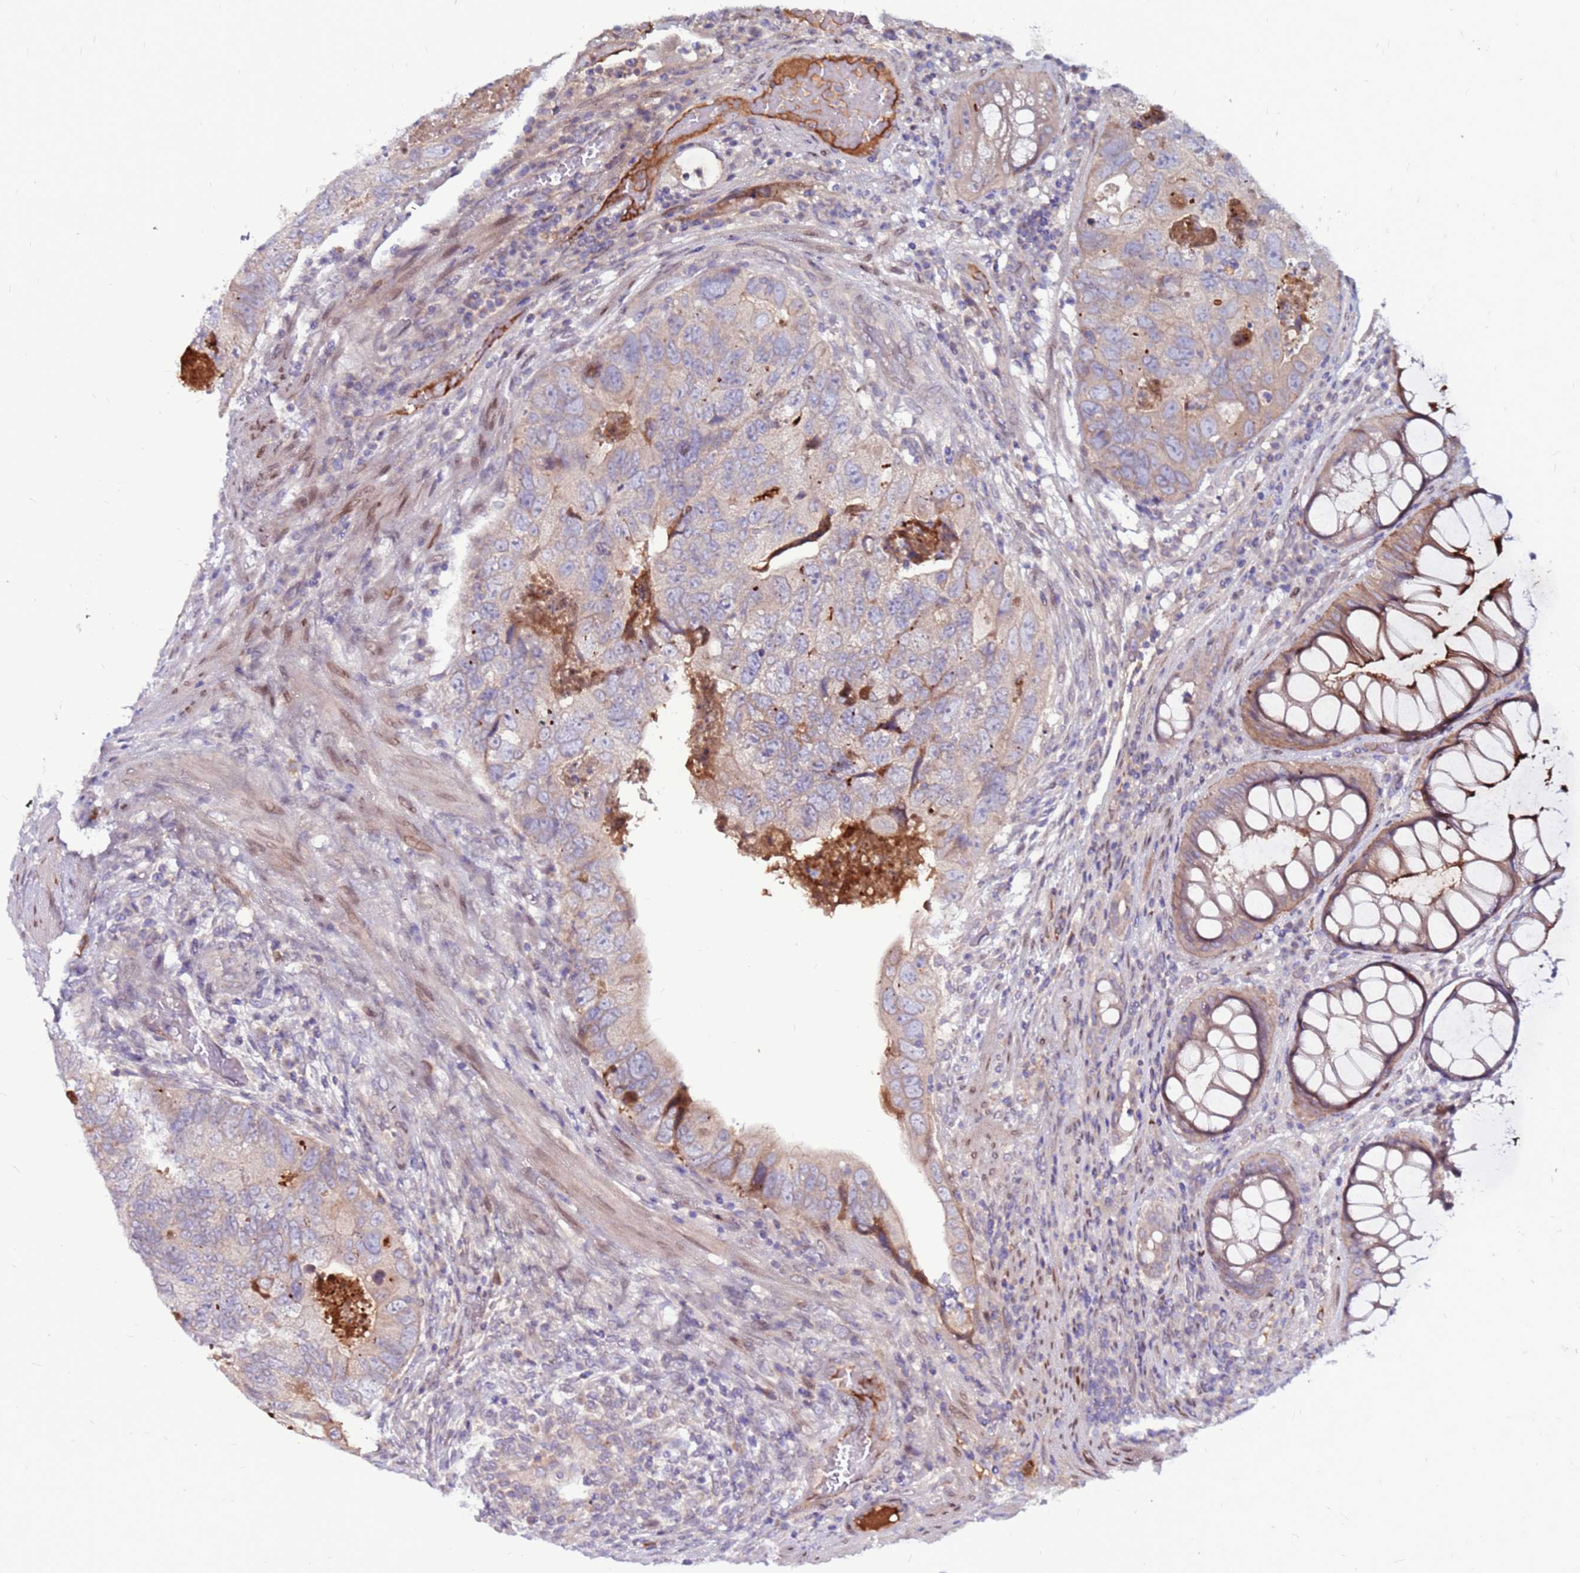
{"staining": {"intensity": "weak", "quantity": "<25%", "location": "cytoplasmic/membranous"}, "tissue": "colorectal cancer", "cell_type": "Tumor cells", "image_type": "cancer", "snomed": [{"axis": "morphology", "description": "Adenocarcinoma, NOS"}, {"axis": "topography", "description": "Rectum"}], "caption": "The immunohistochemistry (IHC) micrograph has no significant staining in tumor cells of colorectal cancer (adenocarcinoma) tissue. (Brightfield microscopy of DAB immunohistochemistry (IHC) at high magnification).", "gene": "CCDC71", "patient": {"sex": "male", "age": 63}}